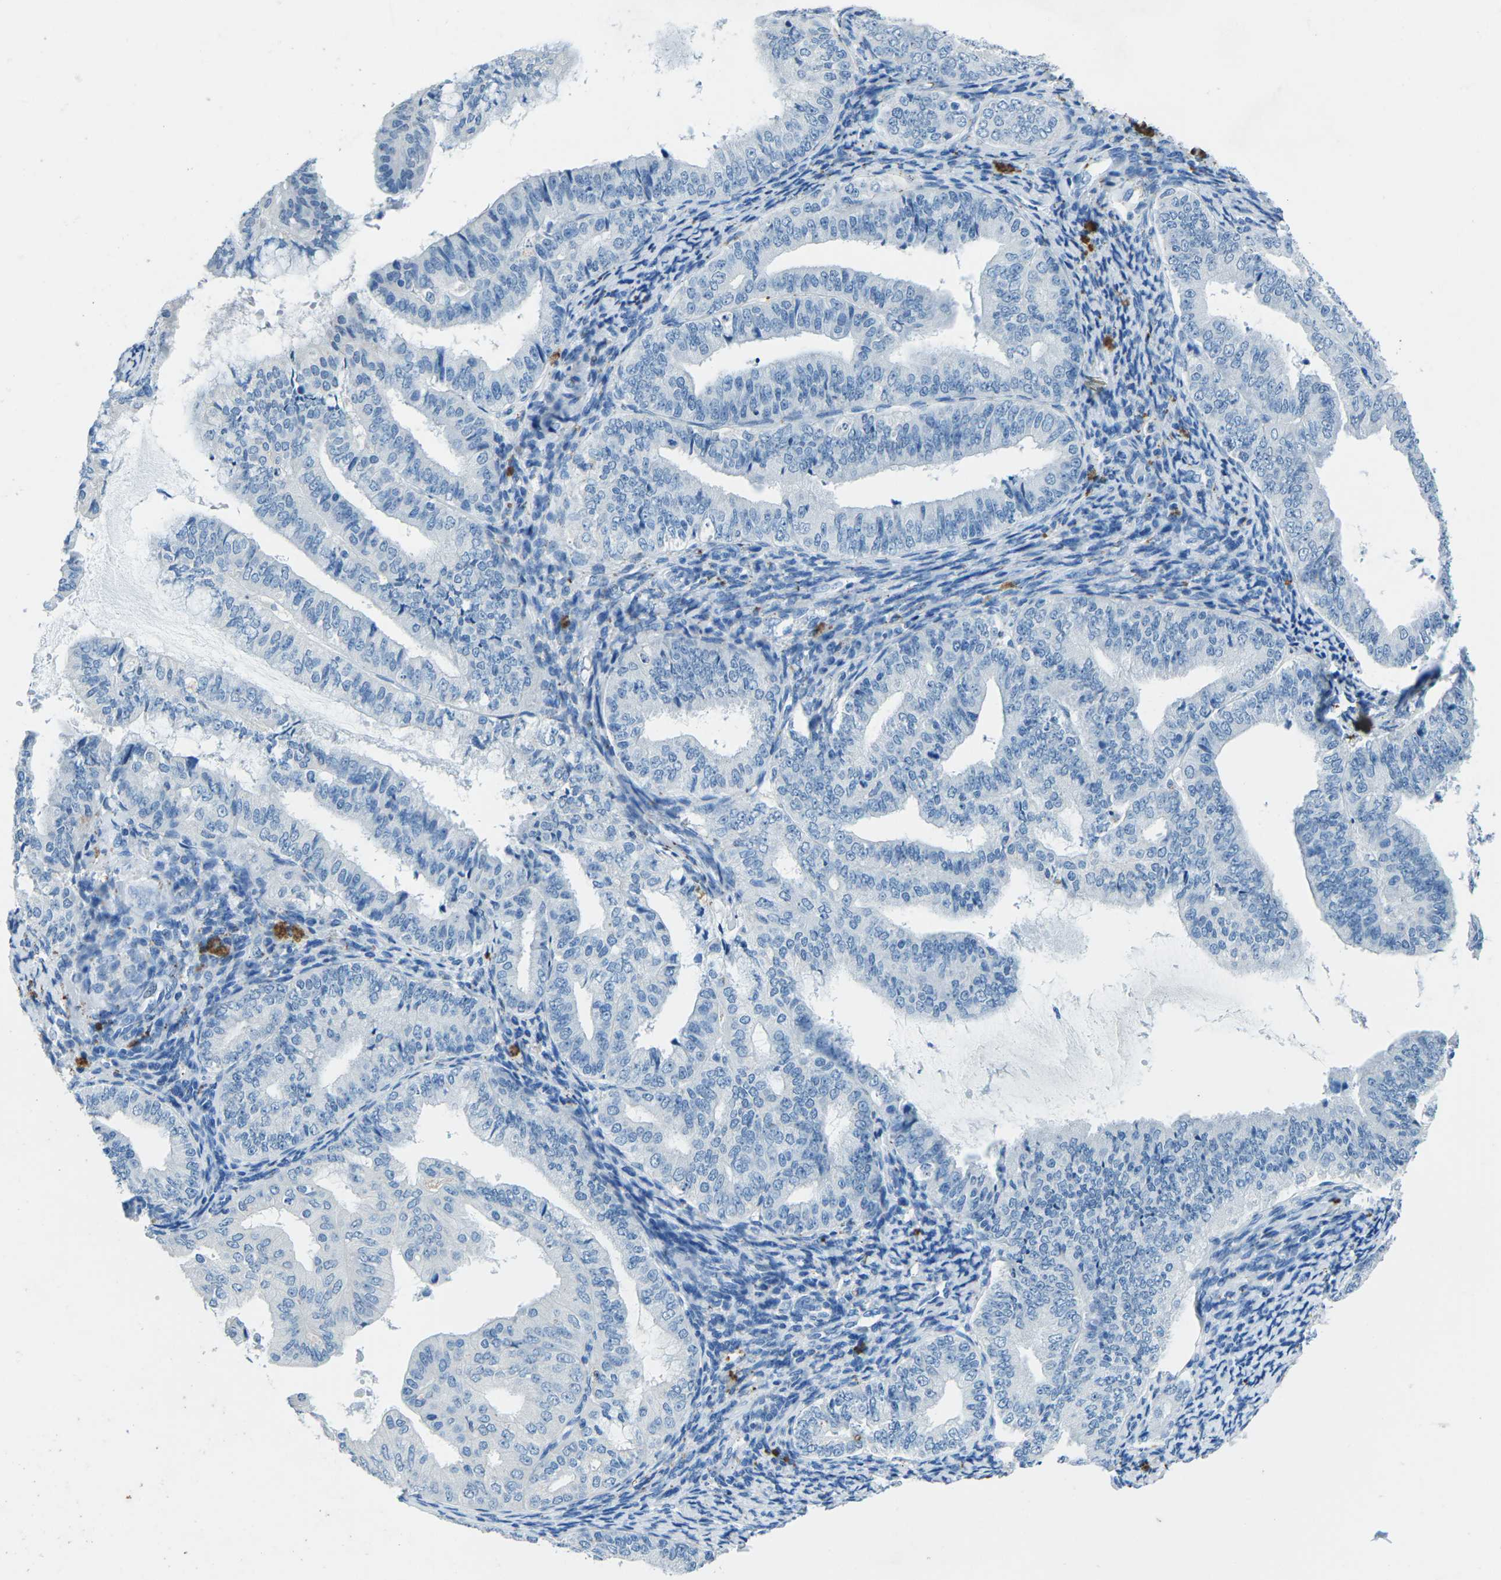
{"staining": {"intensity": "negative", "quantity": "none", "location": "none"}, "tissue": "endometrial cancer", "cell_type": "Tumor cells", "image_type": "cancer", "snomed": [{"axis": "morphology", "description": "Adenocarcinoma, NOS"}, {"axis": "topography", "description": "Endometrium"}], "caption": "Adenocarcinoma (endometrial) stained for a protein using immunohistochemistry reveals no expression tumor cells.", "gene": "MYH8", "patient": {"sex": "female", "age": 63}}